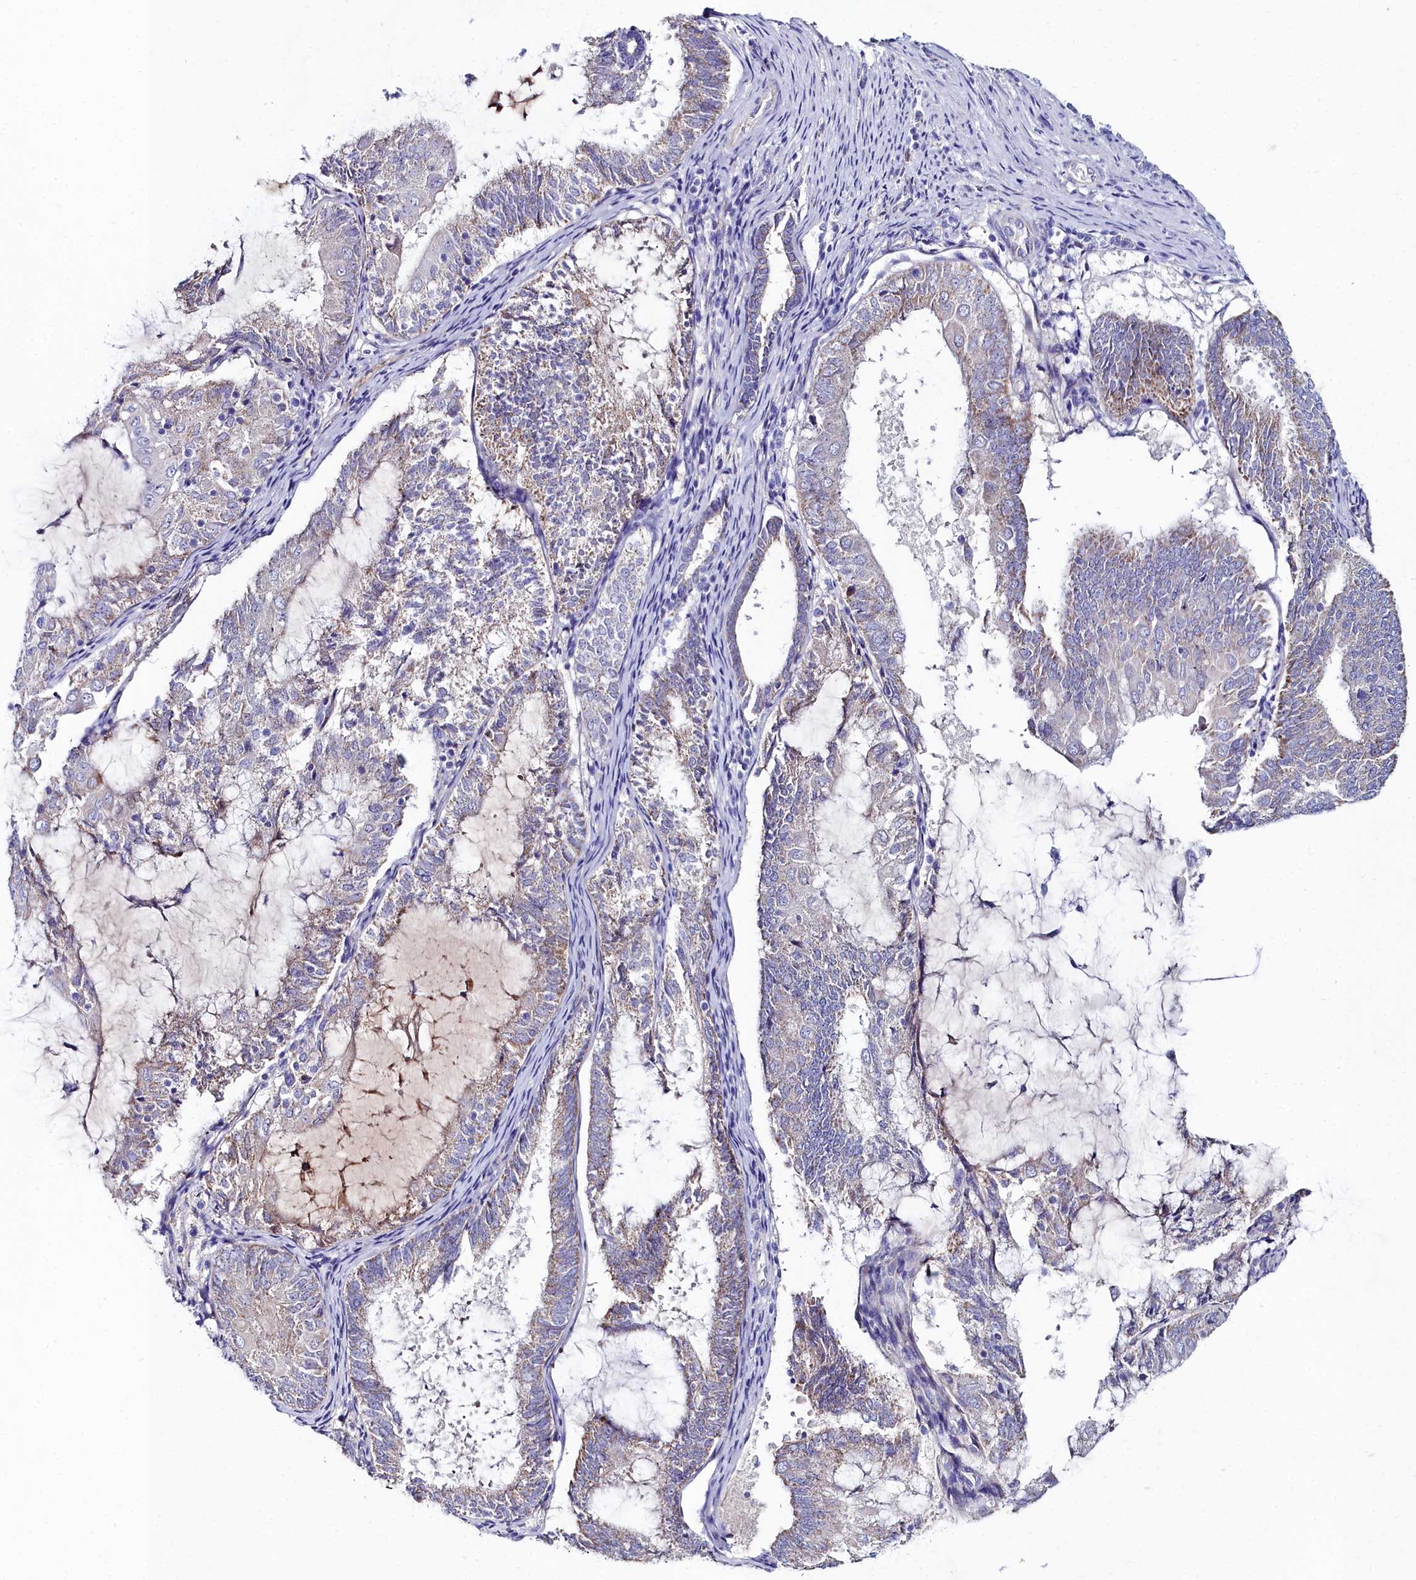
{"staining": {"intensity": "negative", "quantity": "none", "location": "none"}, "tissue": "endometrial cancer", "cell_type": "Tumor cells", "image_type": "cancer", "snomed": [{"axis": "morphology", "description": "Adenocarcinoma, NOS"}, {"axis": "topography", "description": "Endometrium"}], "caption": "A histopathology image of human endometrial adenocarcinoma is negative for staining in tumor cells.", "gene": "SLC49A3", "patient": {"sex": "female", "age": 81}}